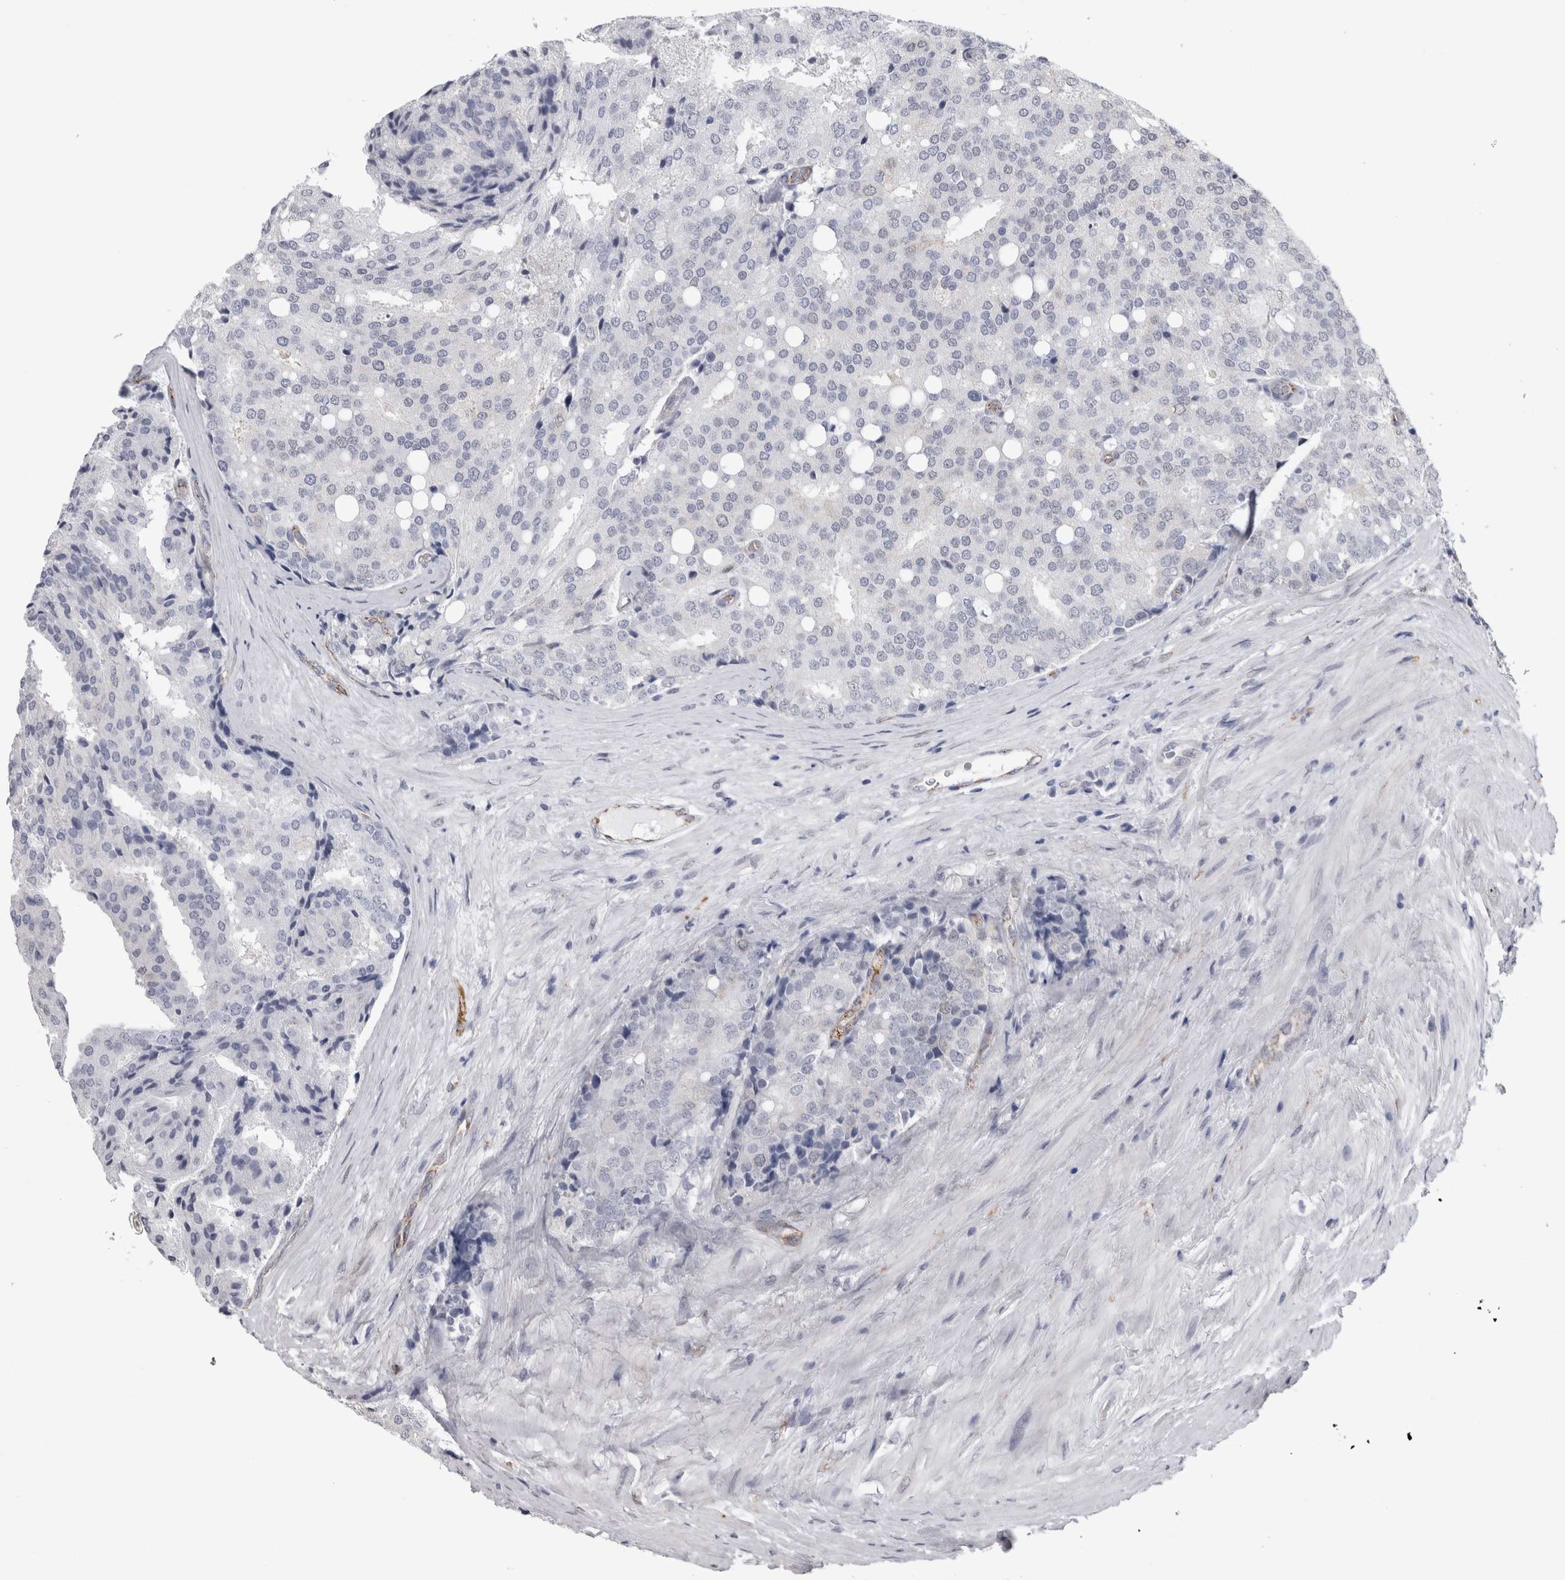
{"staining": {"intensity": "negative", "quantity": "none", "location": "none"}, "tissue": "prostate cancer", "cell_type": "Tumor cells", "image_type": "cancer", "snomed": [{"axis": "morphology", "description": "Adenocarcinoma, High grade"}, {"axis": "topography", "description": "Prostate"}], "caption": "Prostate cancer (adenocarcinoma (high-grade)) was stained to show a protein in brown. There is no significant expression in tumor cells. (DAB IHC visualized using brightfield microscopy, high magnification).", "gene": "ACOT7", "patient": {"sex": "male", "age": 50}}